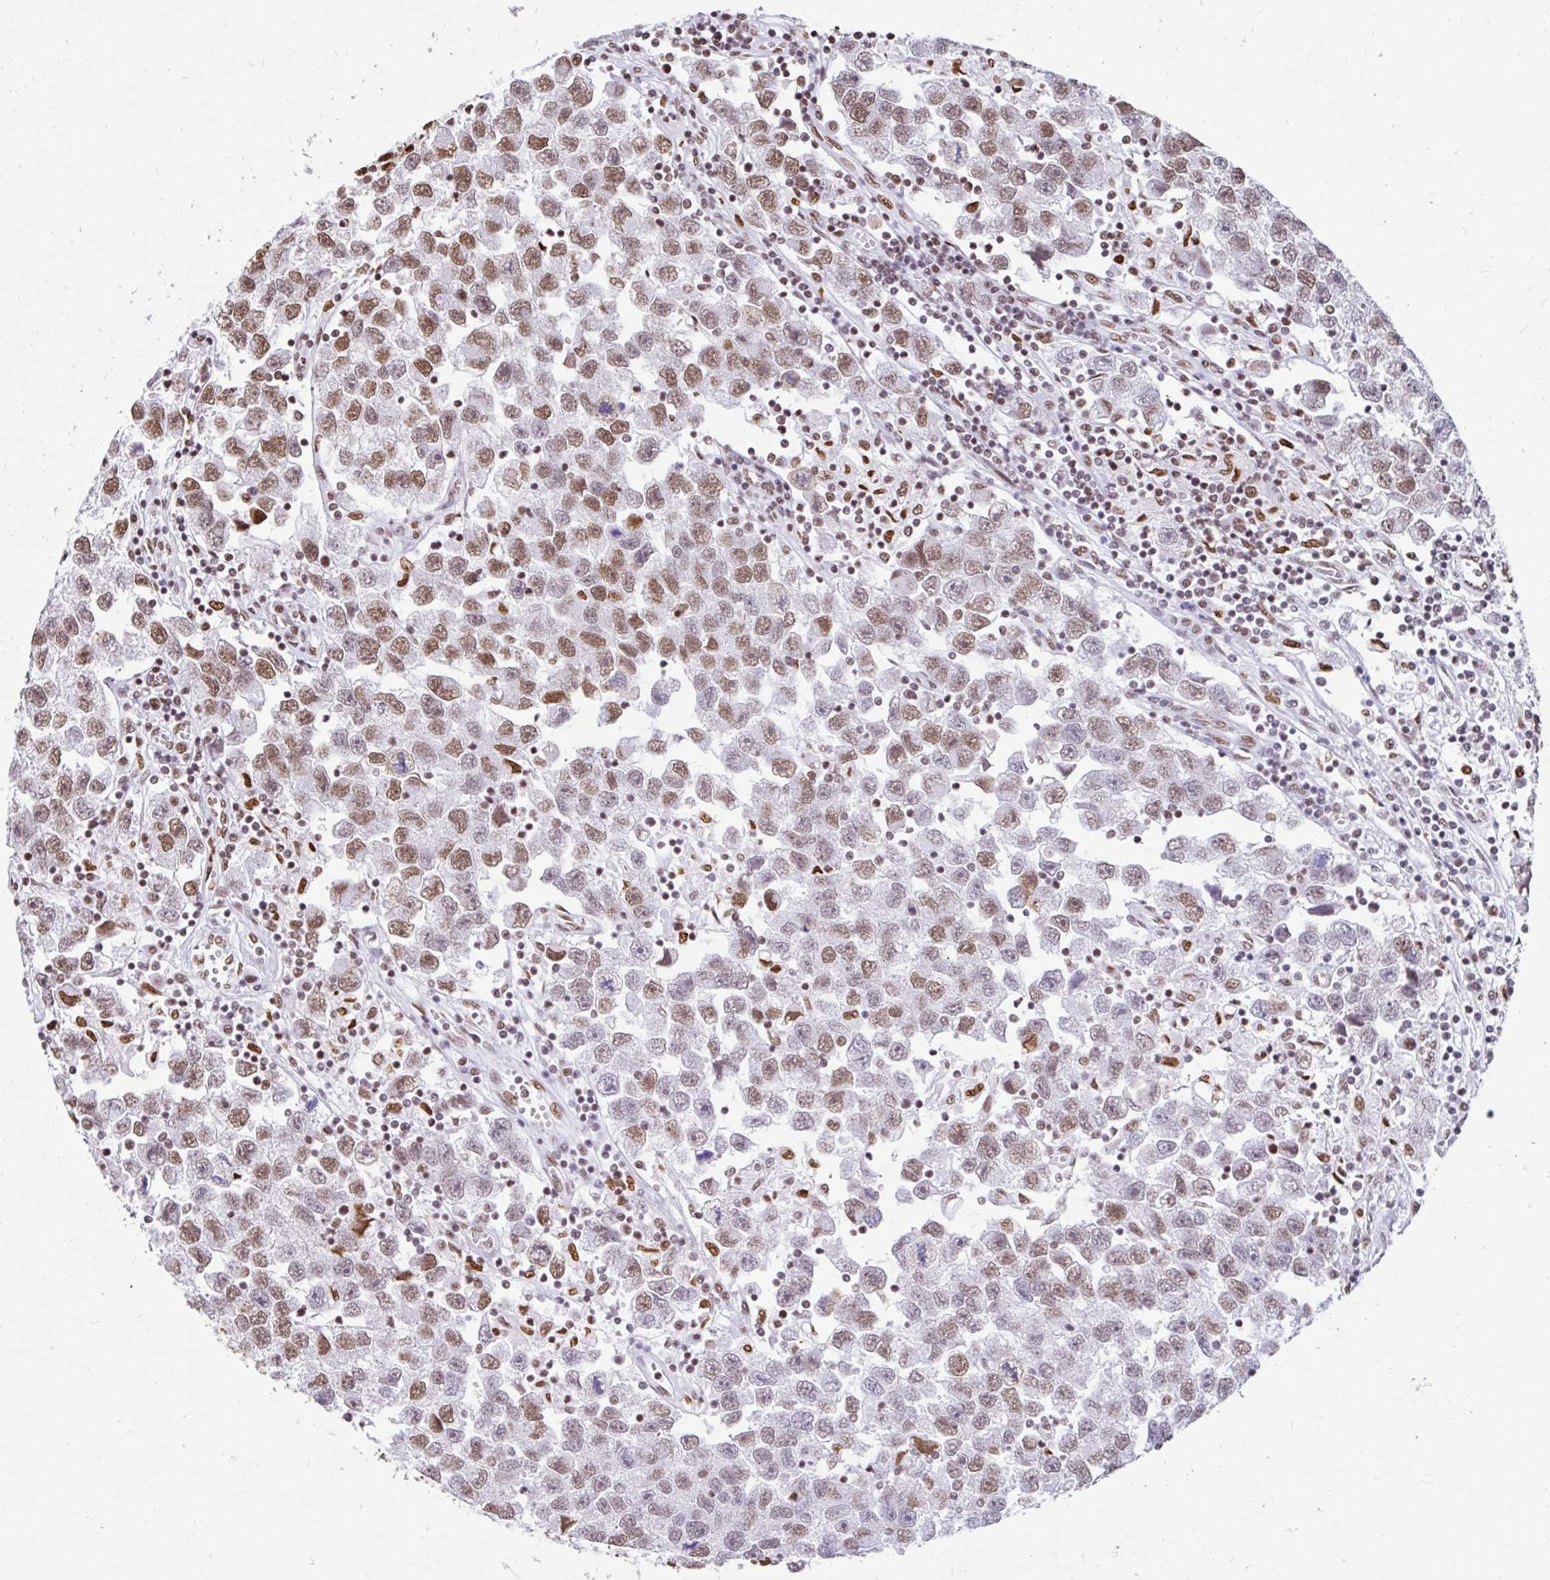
{"staining": {"intensity": "moderate", "quantity": "25%-75%", "location": "nuclear"}, "tissue": "testis cancer", "cell_type": "Tumor cells", "image_type": "cancer", "snomed": [{"axis": "morphology", "description": "Seminoma, NOS"}, {"axis": "topography", "description": "Testis"}], "caption": "Brown immunohistochemical staining in human testis seminoma shows moderate nuclear expression in approximately 25%-75% of tumor cells.", "gene": "KHDRBS1", "patient": {"sex": "male", "age": 26}}